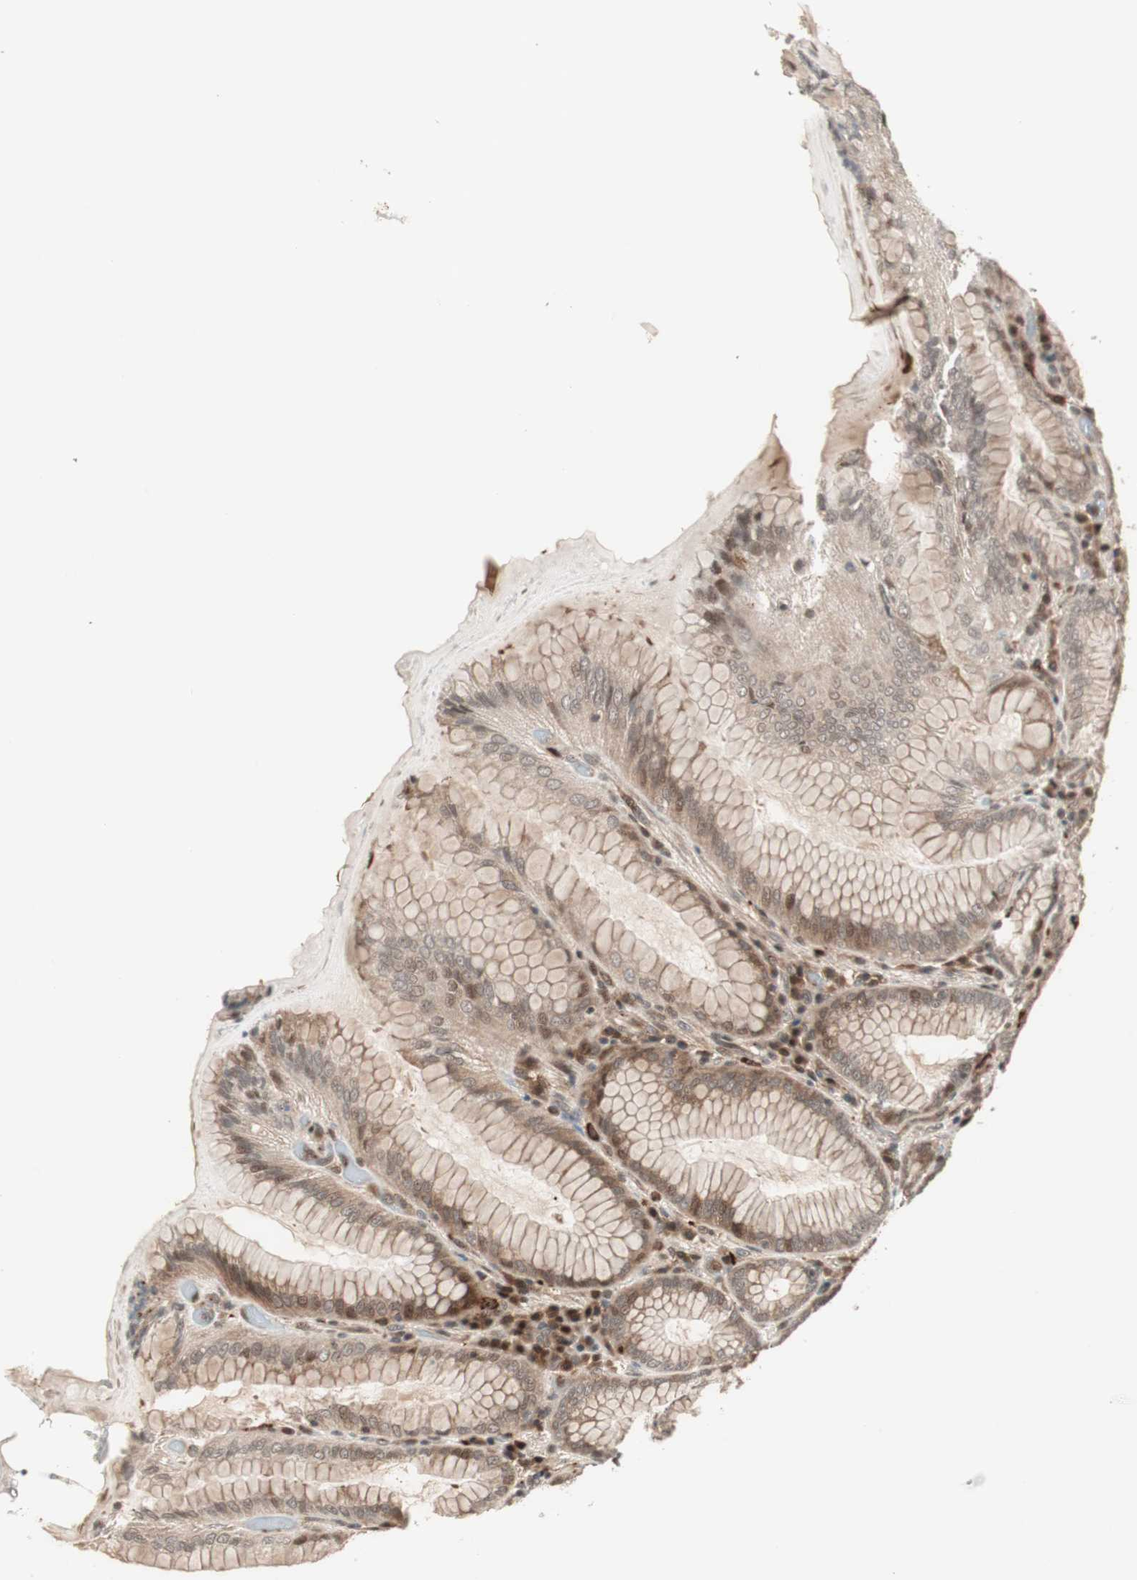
{"staining": {"intensity": "moderate", "quantity": ">75%", "location": "cytoplasmic/membranous,nuclear"}, "tissue": "stomach", "cell_type": "Glandular cells", "image_type": "normal", "snomed": [{"axis": "morphology", "description": "Normal tissue, NOS"}, {"axis": "topography", "description": "Stomach, lower"}], "caption": "Unremarkable stomach displays moderate cytoplasmic/membranous,nuclear staining in approximately >75% of glandular cells, visualized by immunohistochemistry.", "gene": "PRKG2", "patient": {"sex": "female", "age": 76}}